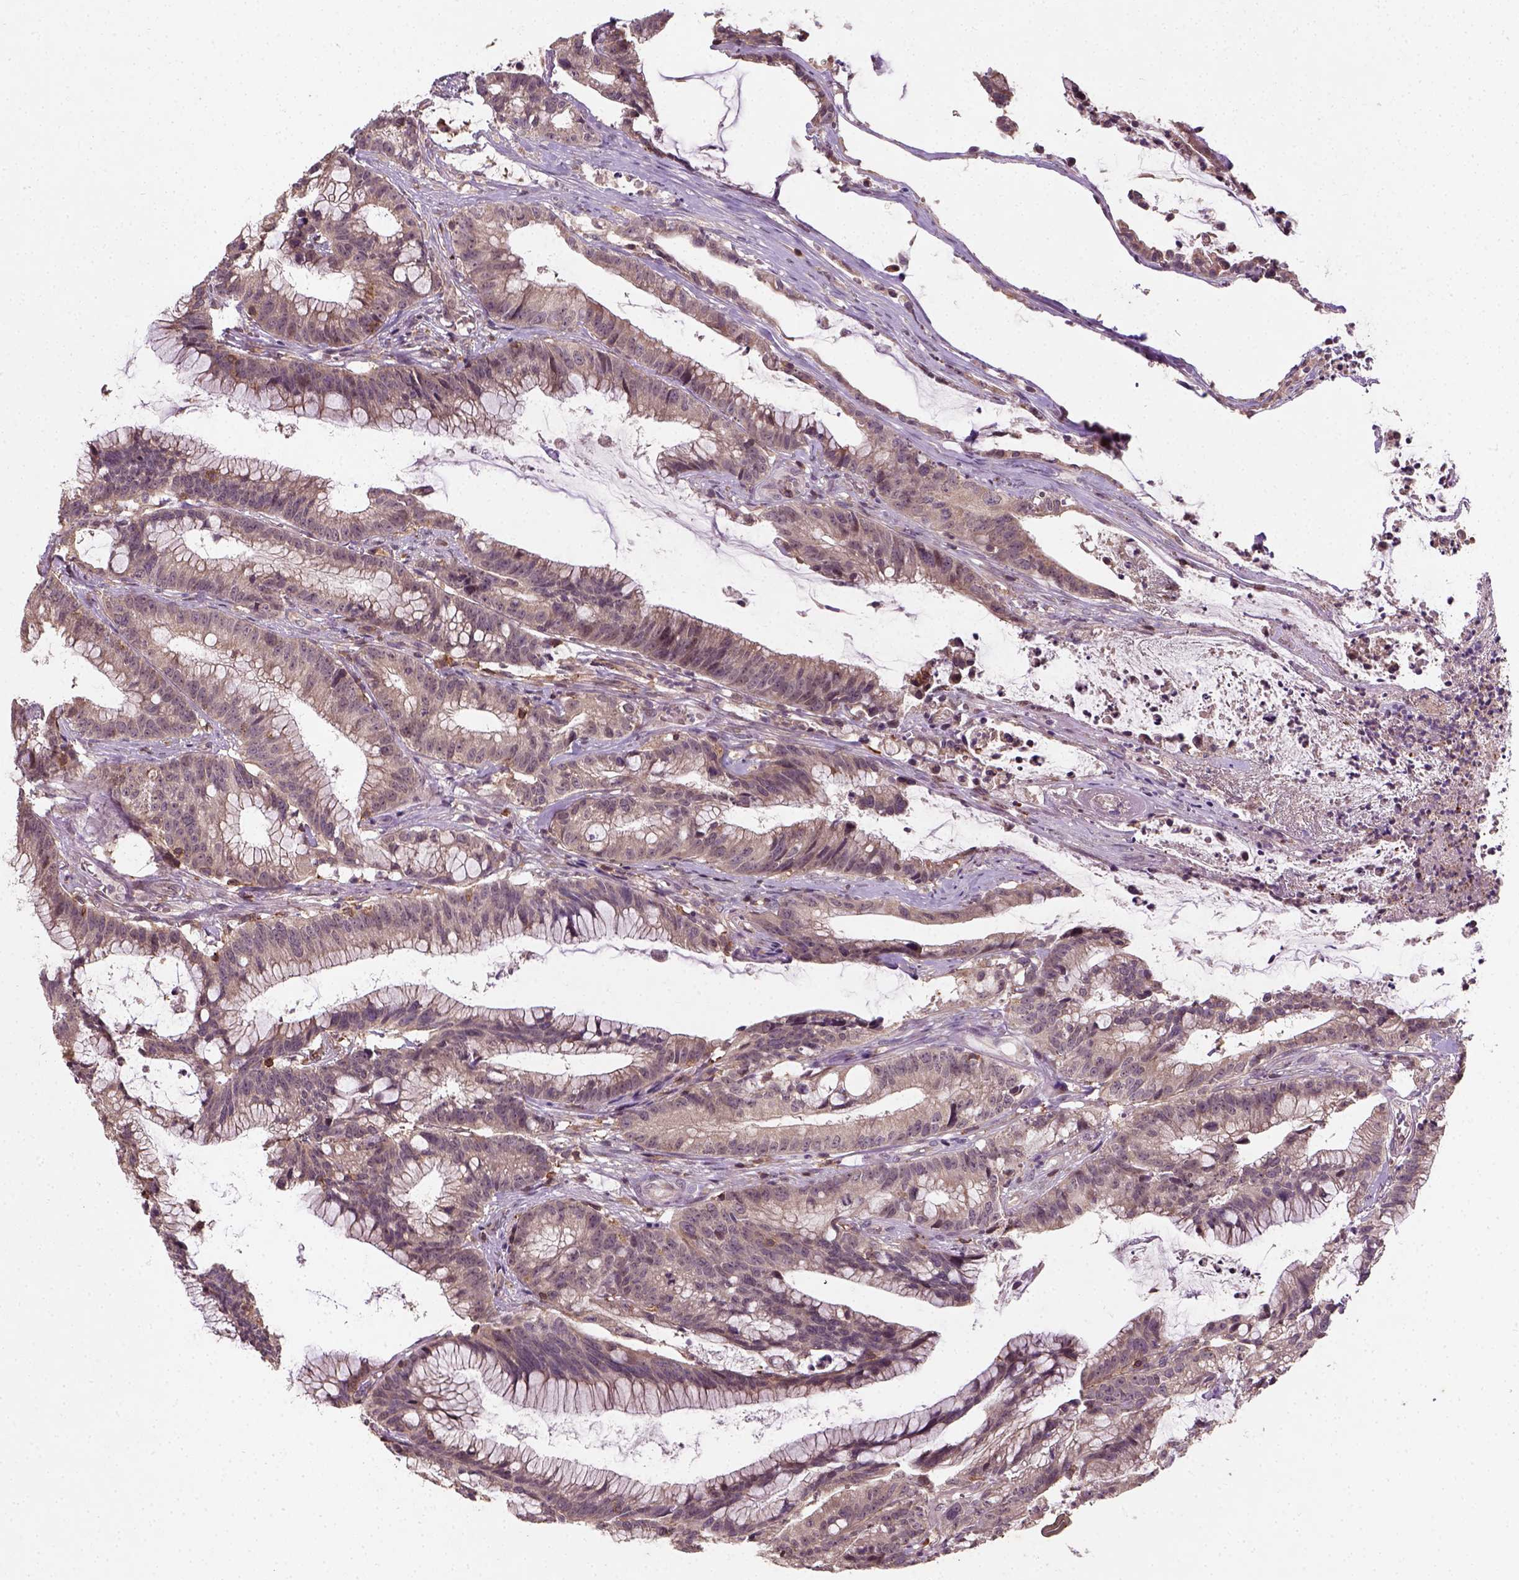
{"staining": {"intensity": "weak", "quantity": ">75%", "location": "cytoplasmic/membranous"}, "tissue": "colorectal cancer", "cell_type": "Tumor cells", "image_type": "cancer", "snomed": [{"axis": "morphology", "description": "Adenocarcinoma, NOS"}, {"axis": "topography", "description": "Colon"}], "caption": "Protein analysis of colorectal adenocarcinoma tissue displays weak cytoplasmic/membranous staining in about >75% of tumor cells.", "gene": "CAMKK1", "patient": {"sex": "female", "age": 78}}